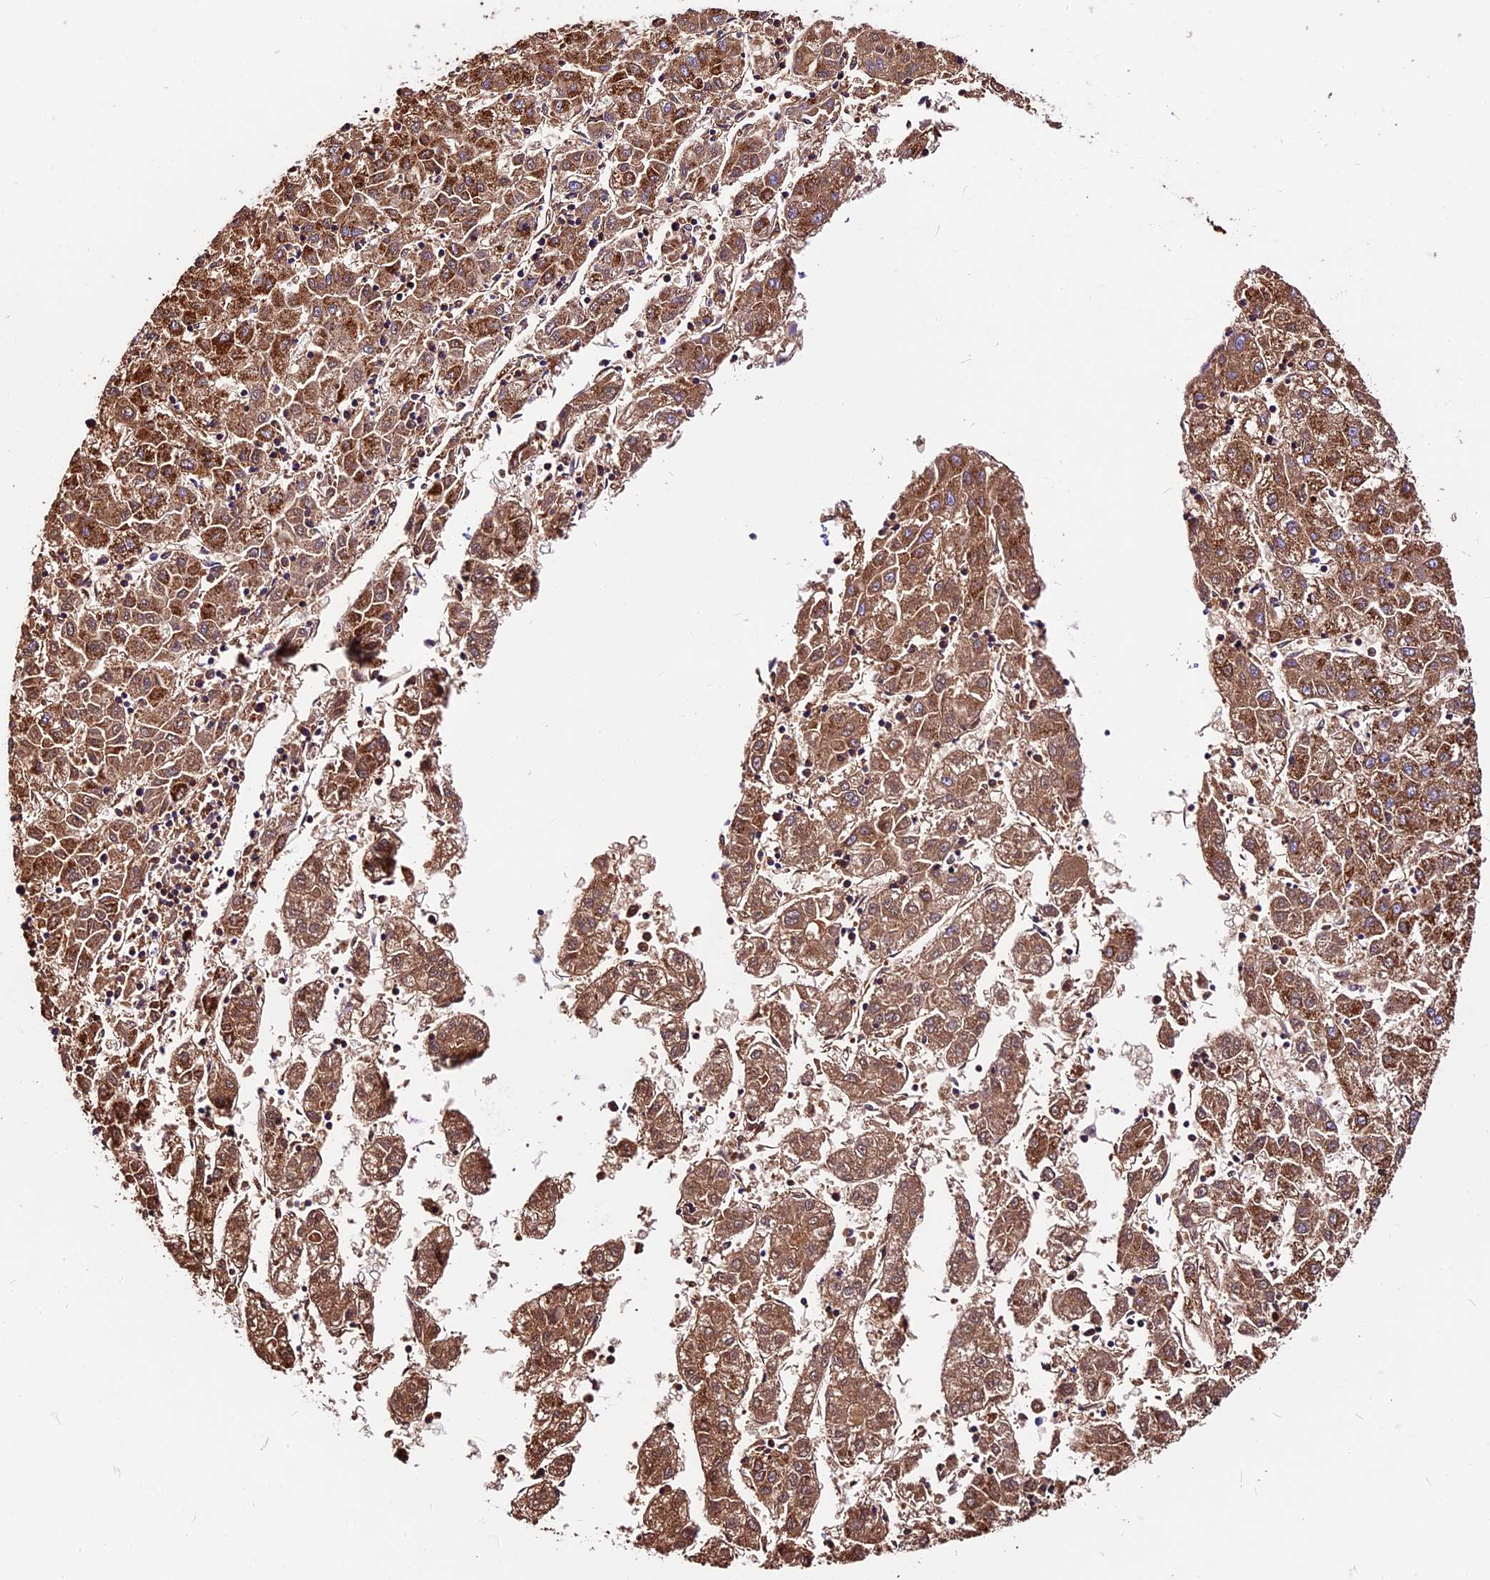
{"staining": {"intensity": "strong", "quantity": ">75%", "location": "cytoplasmic/membranous"}, "tissue": "liver cancer", "cell_type": "Tumor cells", "image_type": "cancer", "snomed": [{"axis": "morphology", "description": "Carcinoma, Hepatocellular, NOS"}, {"axis": "topography", "description": "Liver"}], "caption": "A histopathology image of liver cancer stained for a protein exhibits strong cytoplasmic/membranous brown staining in tumor cells.", "gene": "DCAF5", "patient": {"sex": "male", "age": 72}}